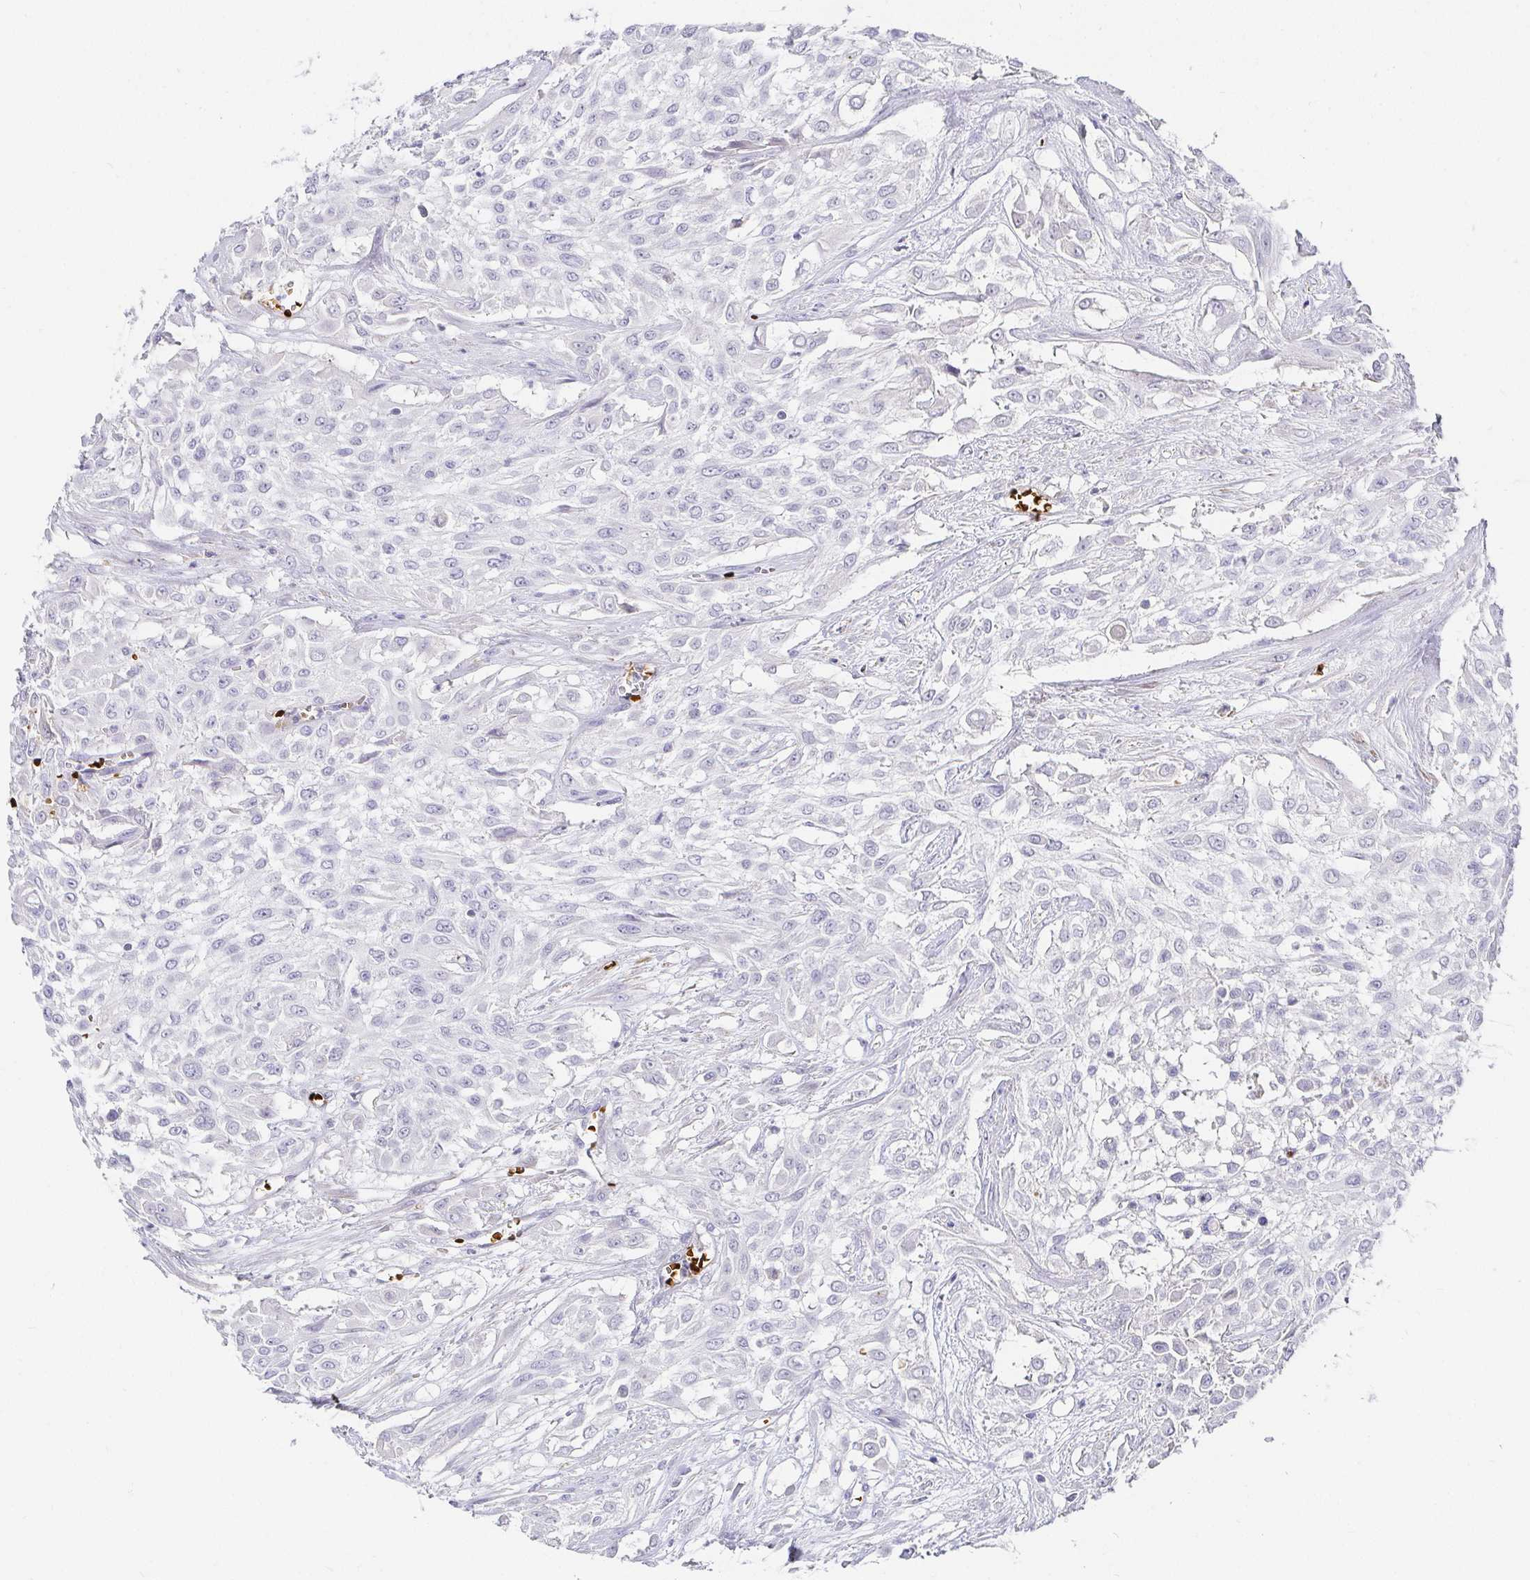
{"staining": {"intensity": "negative", "quantity": "none", "location": "none"}, "tissue": "urothelial cancer", "cell_type": "Tumor cells", "image_type": "cancer", "snomed": [{"axis": "morphology", "description": "Urothelial carcinoma, High grade"}, {"axis": "topography", "description": "Urinary bladder"}], "caption": "This is an IHC micrograph of human urothelial carcinoma (high-grade). There is no staining in tumor cells.", "gene": "FGF21", "patient": {"sex": "male", "age": 57}}